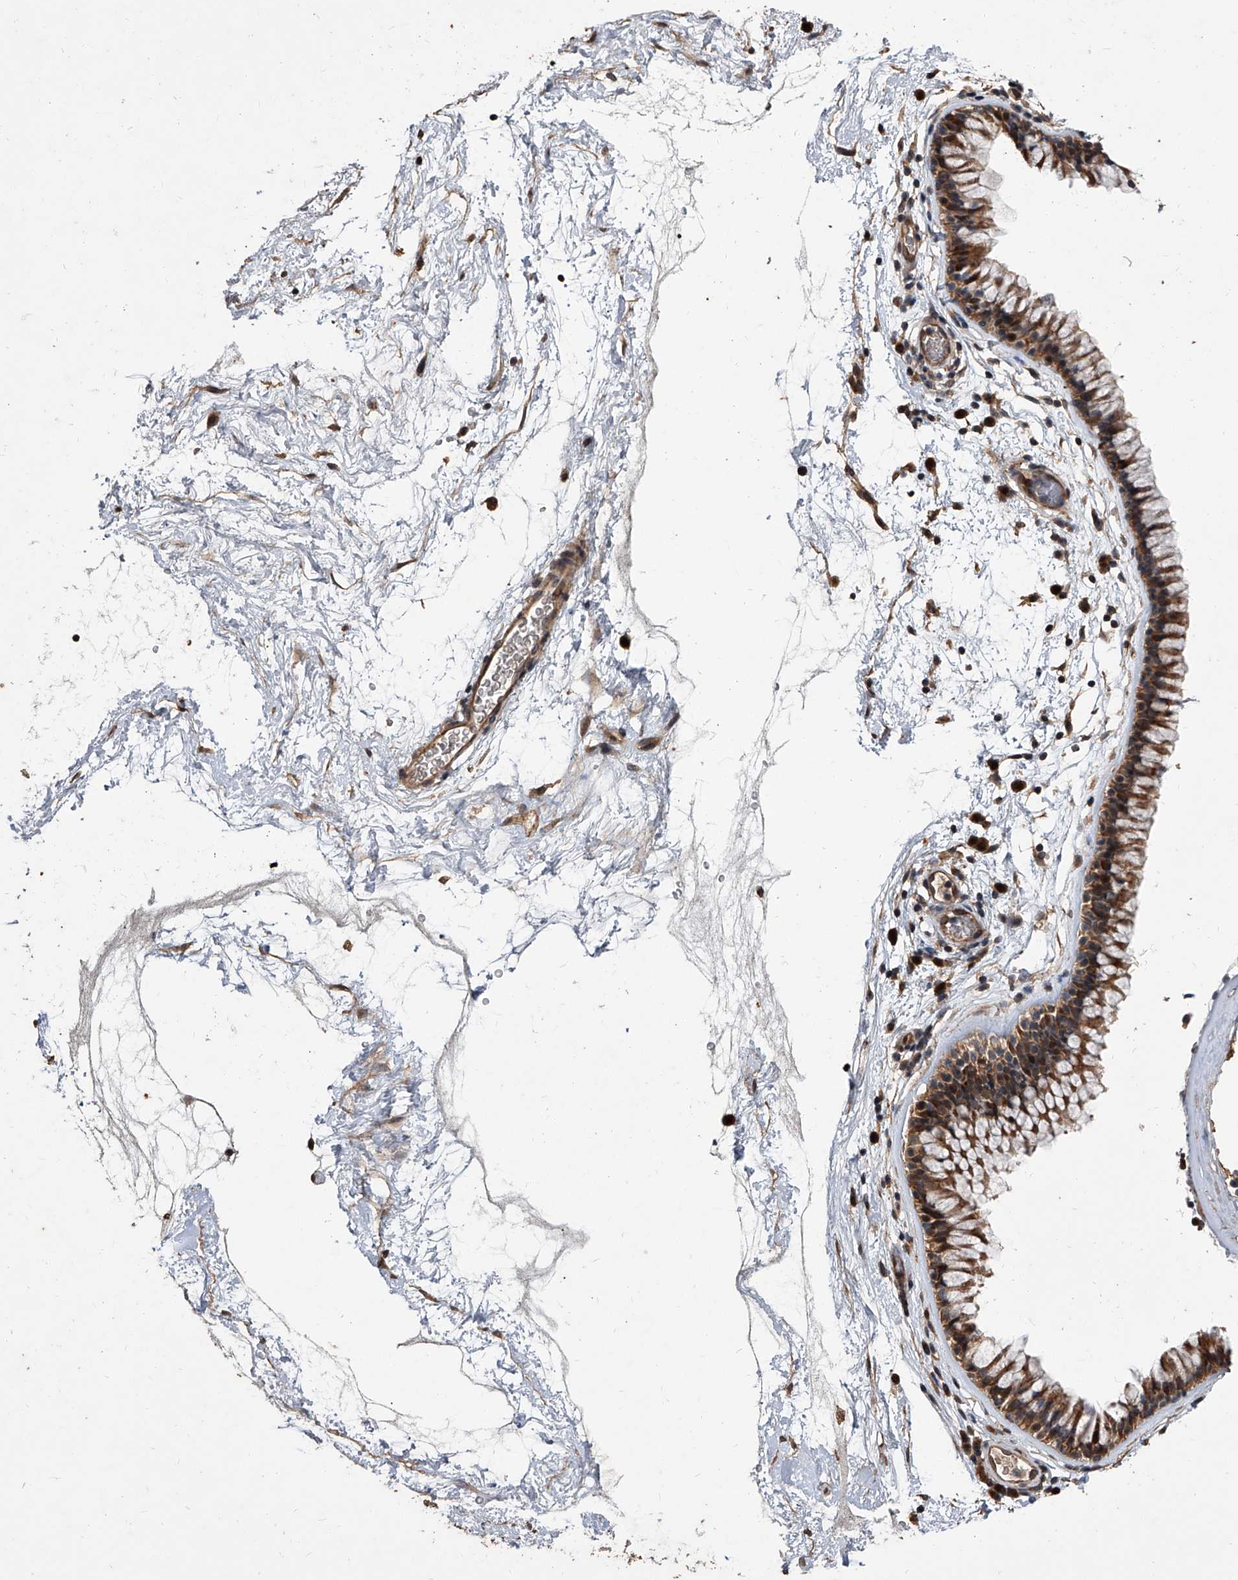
{"staining": {"intensity": "moderate", "quantity": ">75%", "location": "cytoplasmic/membranous"}, "tissue": "nasopharynx", "cell_type": "Respiratory epithelial cells", "image_type": "normal", "snomed": [{"axis": "morphology", "description": "Normal tissue, NOS"}, {"axis": "morphology", "description": "Inflammation, NOS"}, {"axis": "topography", "description": "Nasopharynx"}], "caption": "An IHC photomicrograph of benign tissue is shown. Protein staining in brown shows moderate cytoplasmic/membranous positivity in nasopharynx within respiratory epithelial cells.", "gene": "LTV1", "patient": {"sex": "male", "age": 48}}